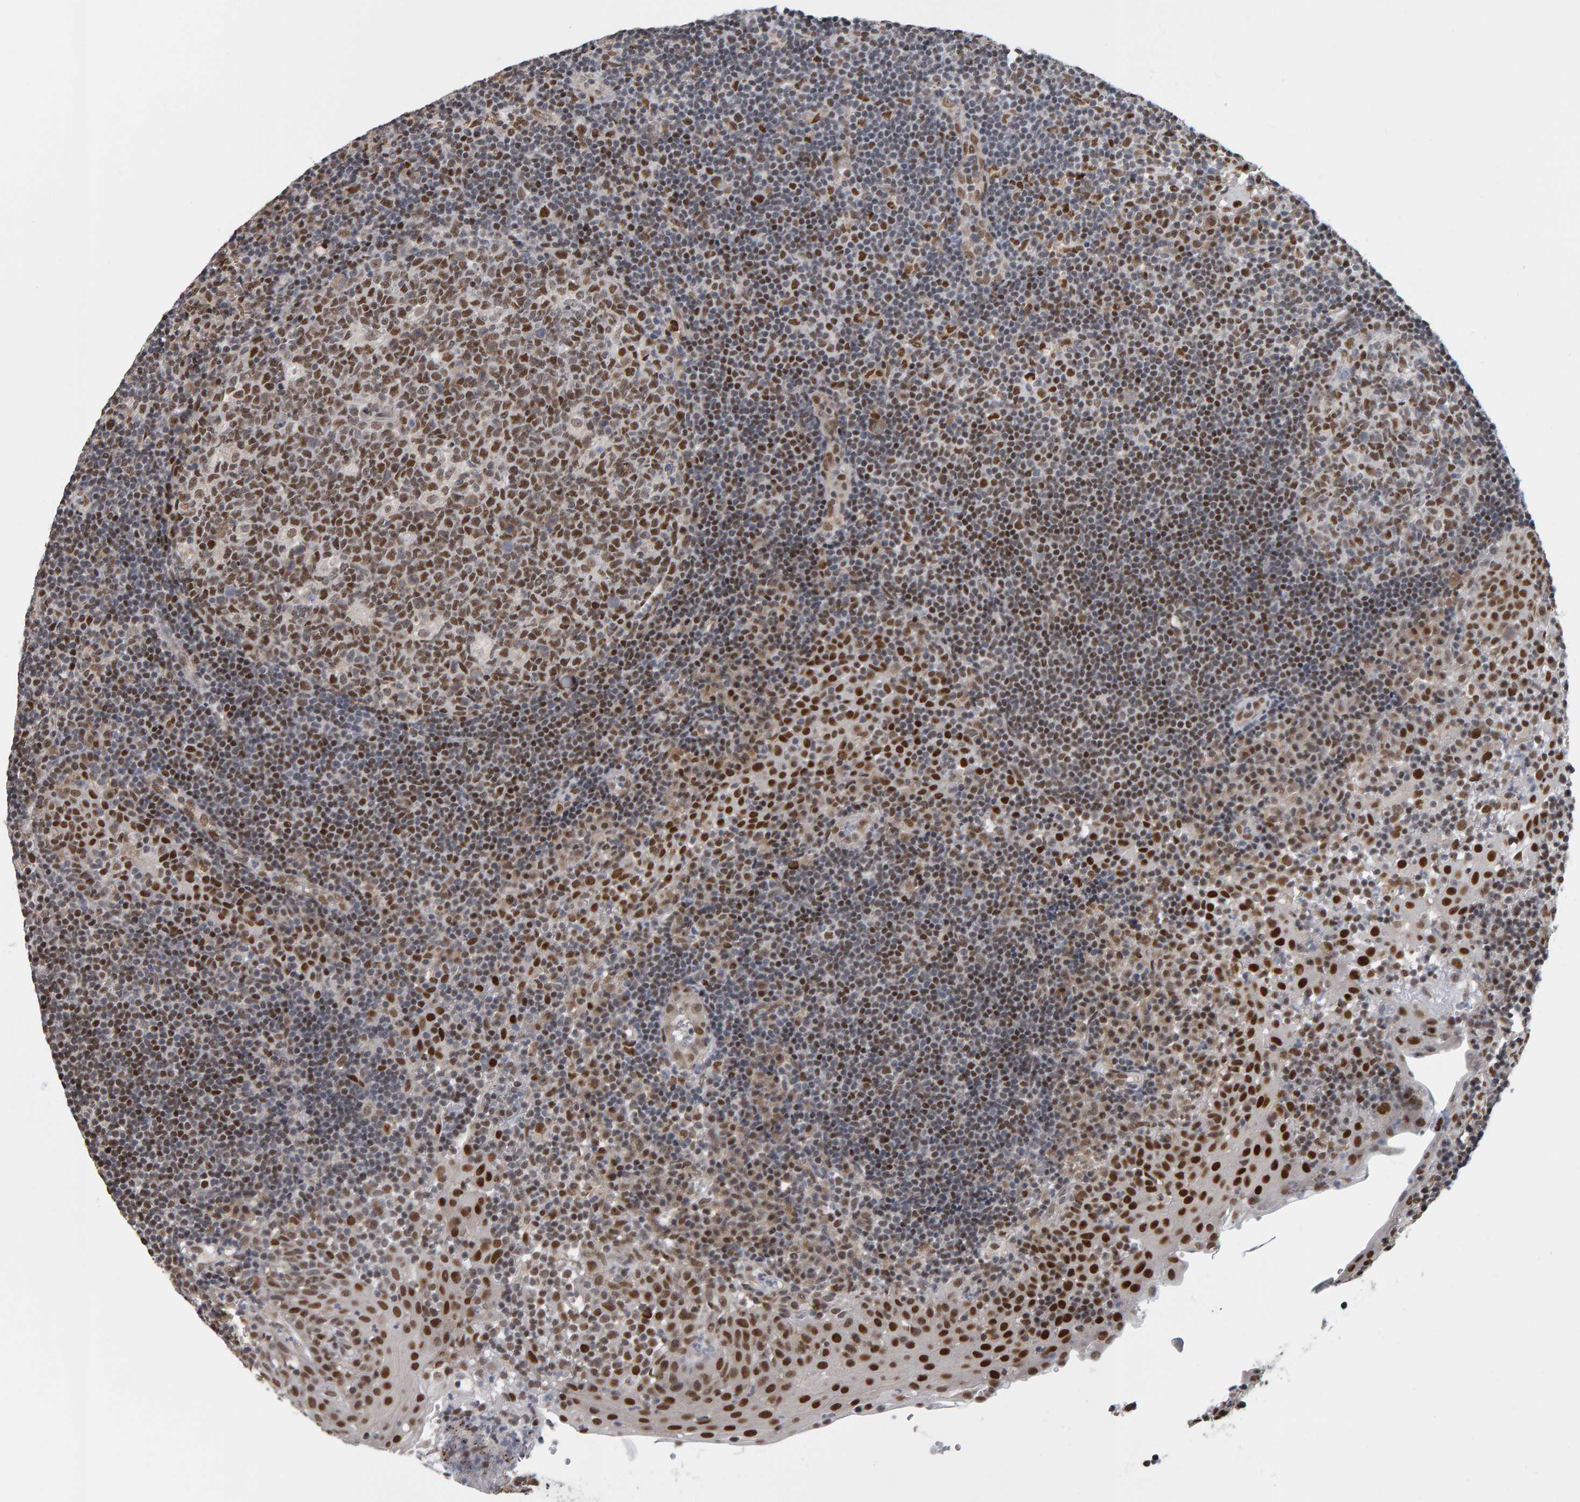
{"staining": {"intensity": "moderate", "quantity": ">75%", "location": "nuclear"}, "tissue": "tonsil", "cell_type": "Germinal center cells", "image_type": "normal", "snomed": [{"axis": "morphology", "description": "Normal tissue, NOS"}, {"axis": "topography", "description": "Tonsil"}], "caption": "Protein staining by IHC shows moderate nuclear positivity in approximately >75% of germinal center cells in benign tonsil. The protein is shown in brown color, while the nuclei are stained blue.", "gene": "ATF7IP", "patient": {"sex": "female", "age": 40}}